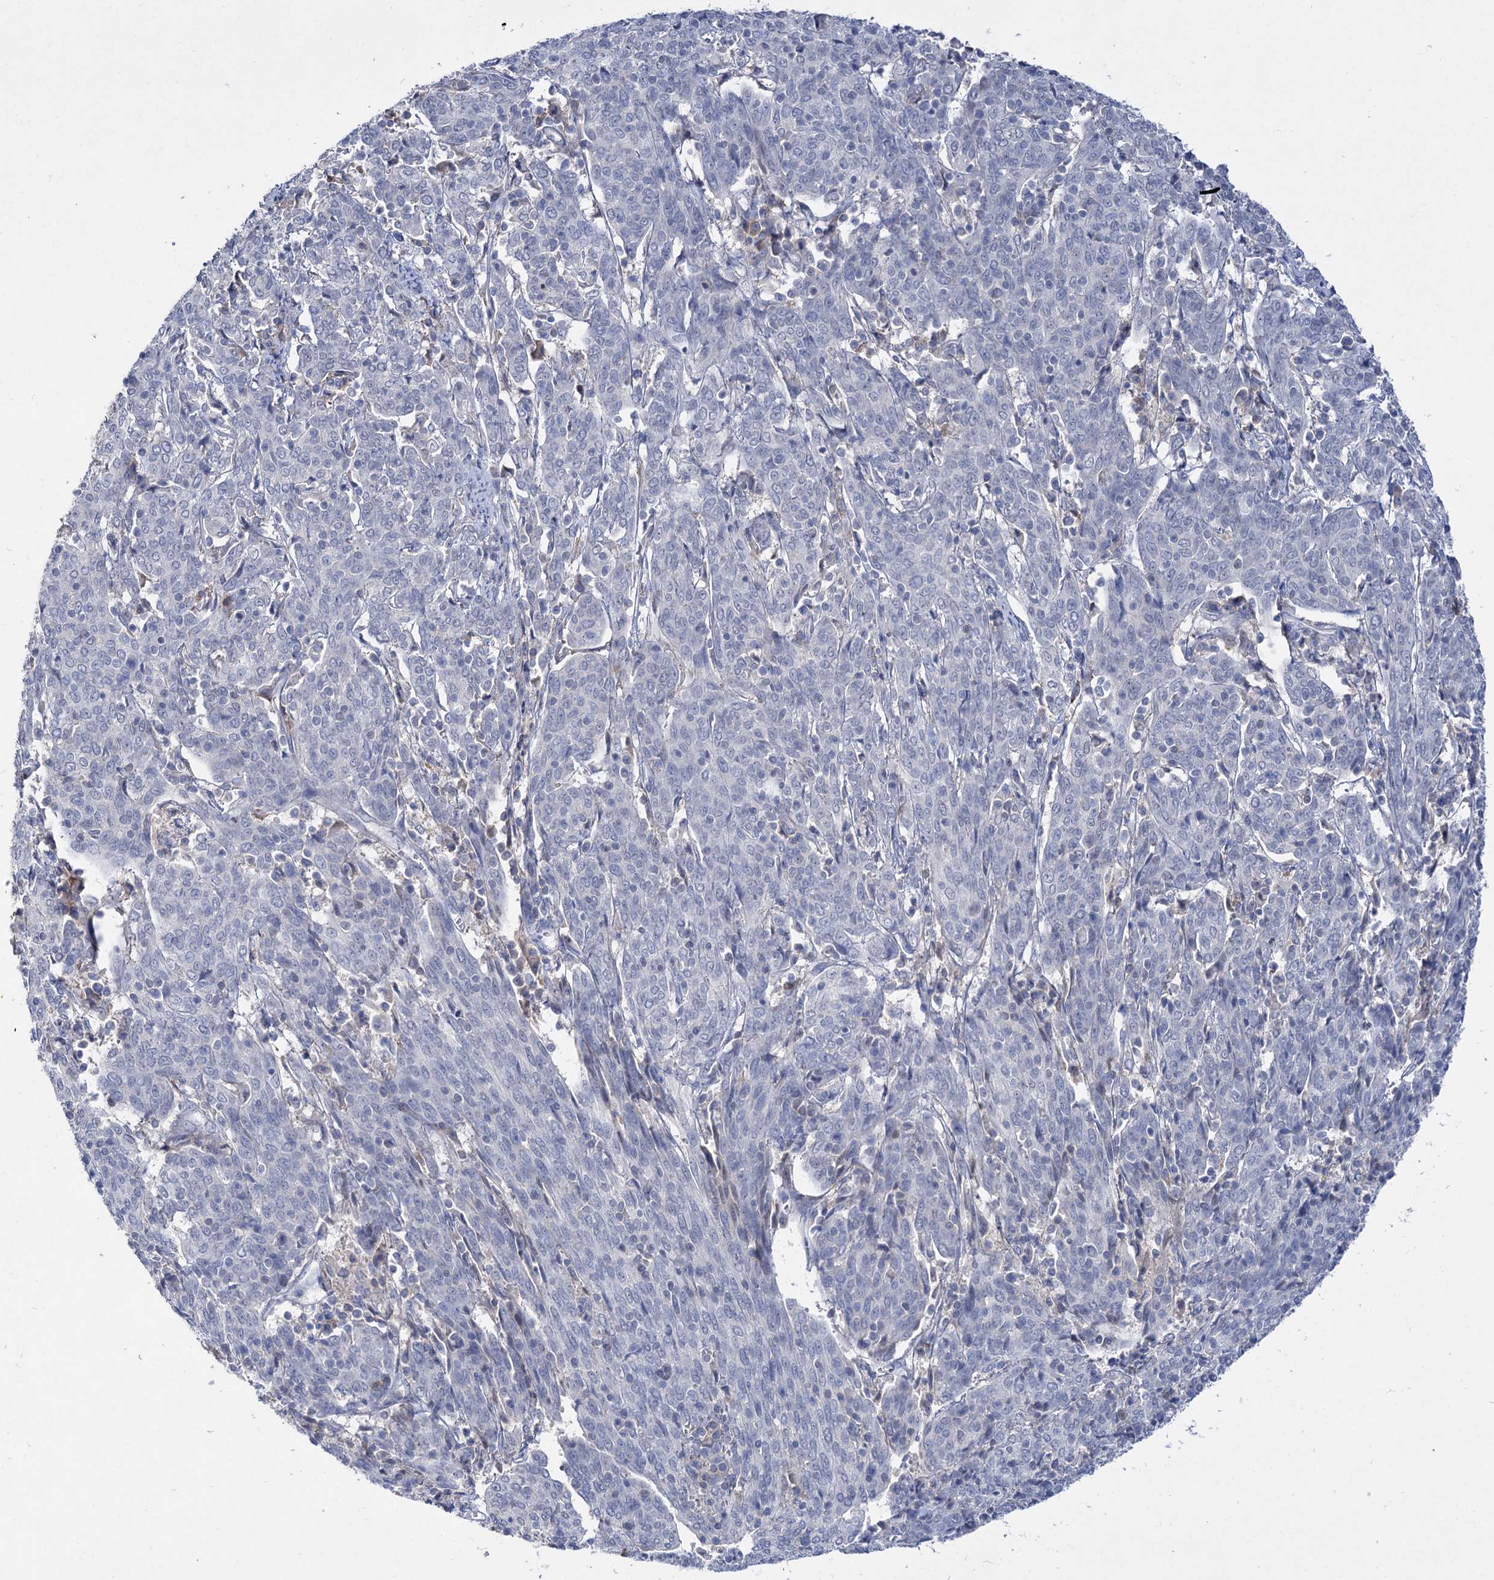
{"staining": {"intensity": "negative", "quantity": "none", "location": "none"}, "tissue": "cervical cancer", "cell_type": "Tumor cells", "image_type": "cancer", "snomed": [{"axis": "morphology", "description": "Squamous cell carcinoma, NOS"}, {"axis": "topography", "description": "Cervix"}], "caption": "The photomicrograph exhibits no staining of tumor cells in cervical squamous cell carcinoma.", "gene": "ATP4A", "patient": {"sex": "female", "age": 67}}